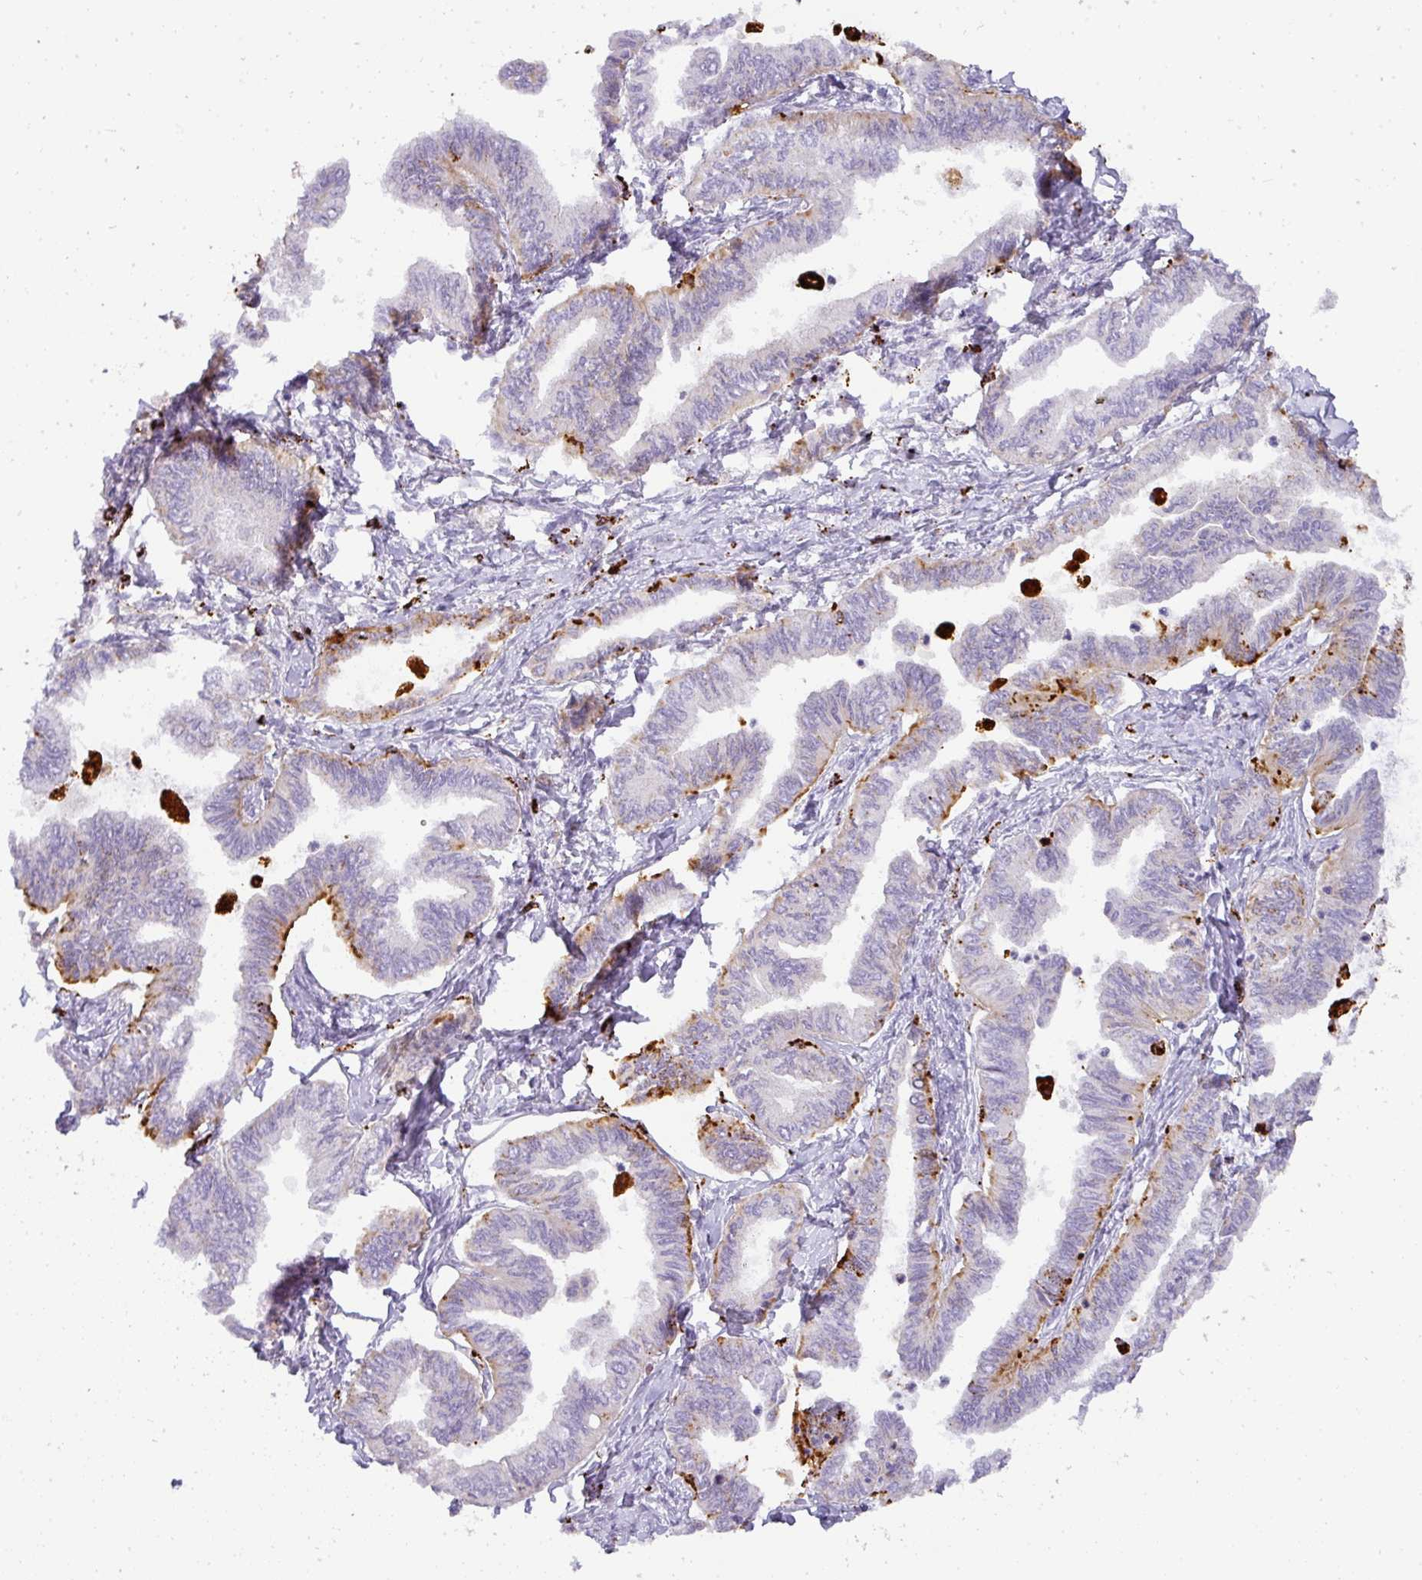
{"staining": {"intensity": "moderate", "quantity": "<25%", "location": "cytoplasmic/membranous"}, "tissue": "ovarian cancer", "cell_type": "Tumor cells", "image_type": "cancer", "snomed": [{"axis": "morphology", "description": "Carcinoma, endometroid"}, {"axis": "topography", "description": "Ovary"}], "caption": "Endometroid carcinoma (ovarian) stained for a protein (brown) shows moderate cytoplasmic/membranous positive expression in about <25% of tumor cells.", "gene": "MMACHC", "patient": {"sex": "female", "age": 70}}